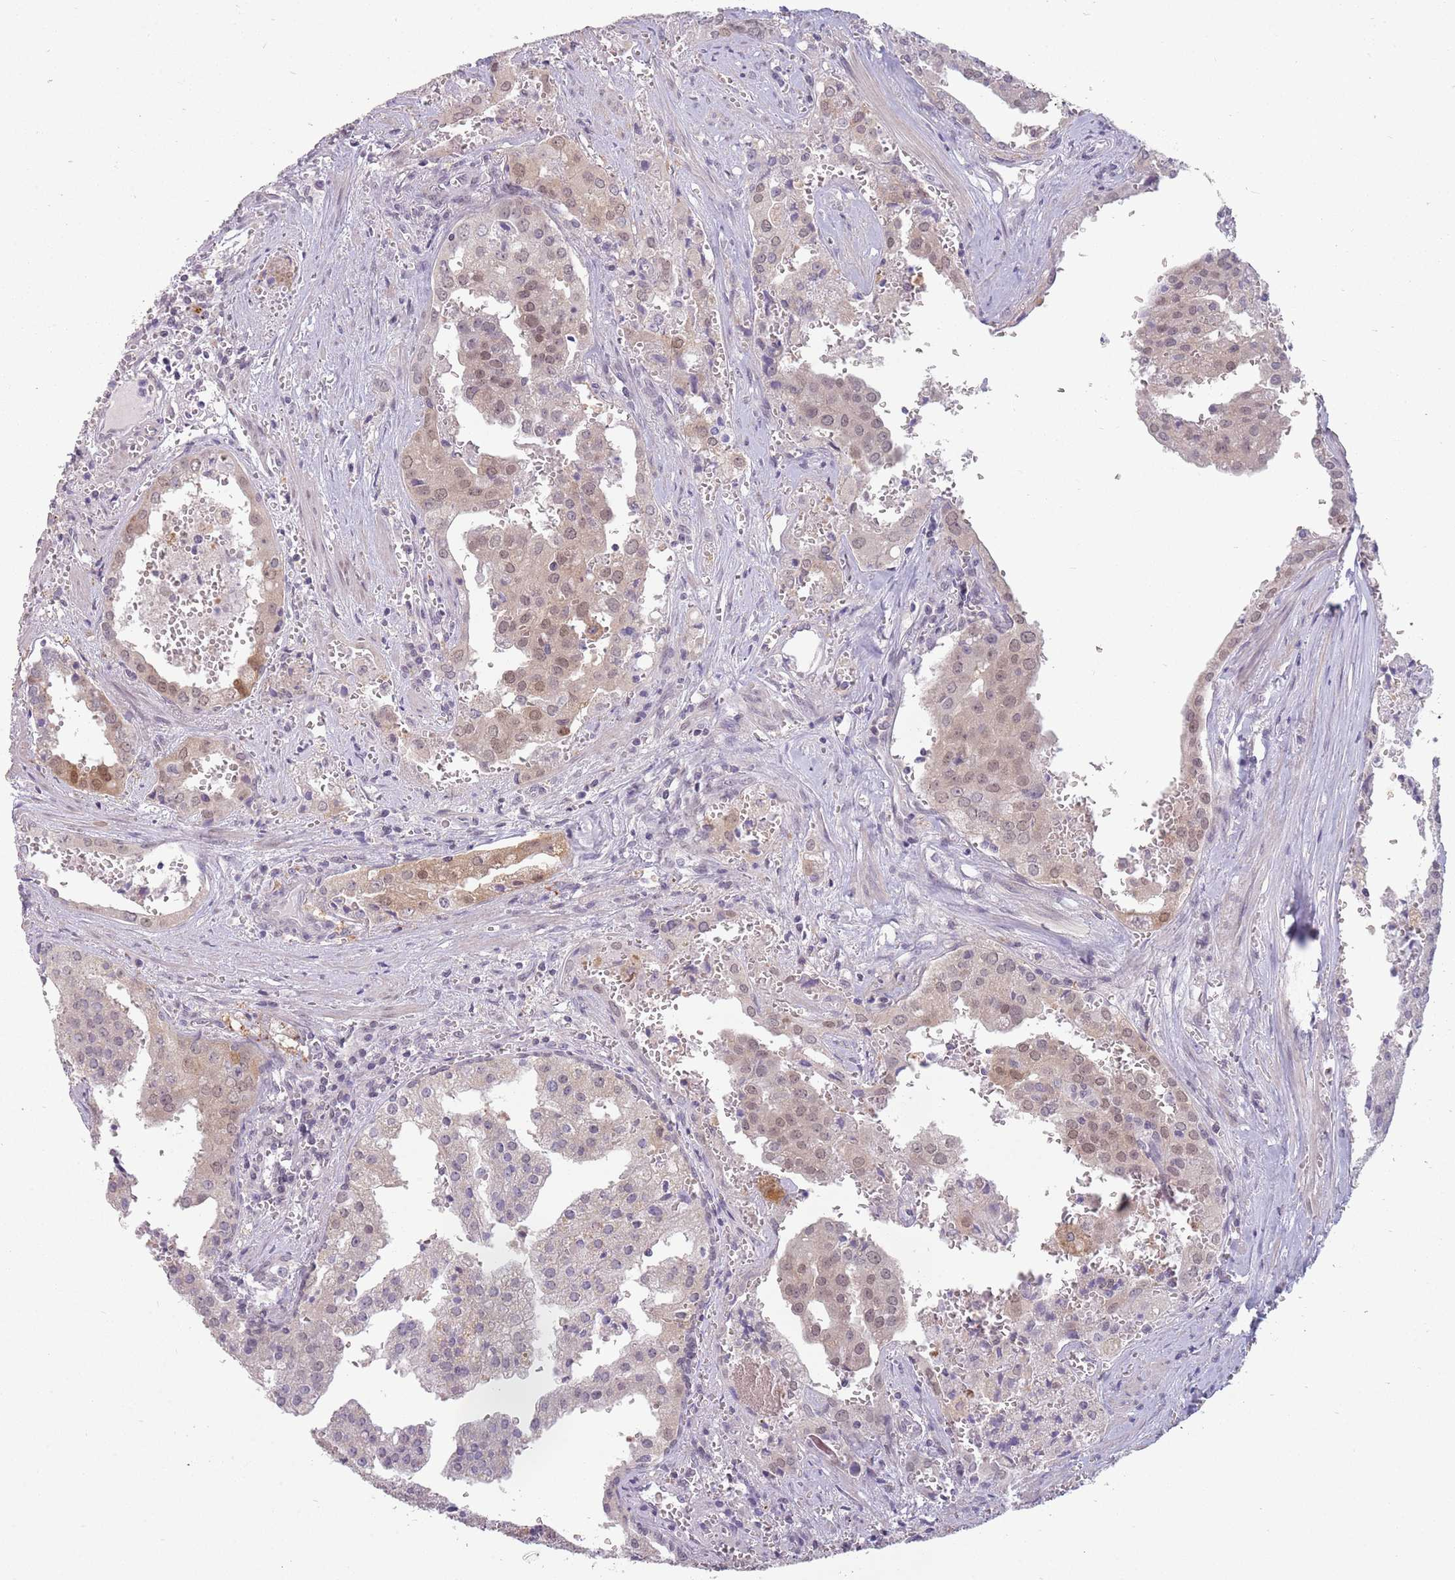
{"staining": {"intensity": "weak", "quantity": "25%-75%", "location": "nuclear"}, "tissue": "prostate cancer", "cell_type": "Tumor cells", "image_type": "cancer", "snomed": [{"axis": "morphology", "description": "Adenocarcinoma, High grade"}, {"axis": "topography", "description": "Prostate"}], "caption": "A high-resolution histopathology image shows immunohistochemistry staining of high-grade adenocarcinoma (prostate), which displays weak nuclear positivity in about 25%-75% of tumor cells. The staining was performed using DAB, with brown indicating positive protein expression. Nuclei are stained blue with hematoxylin.", "gene": "ZNF574", "patient": {"sex": "male", "age": 68}}